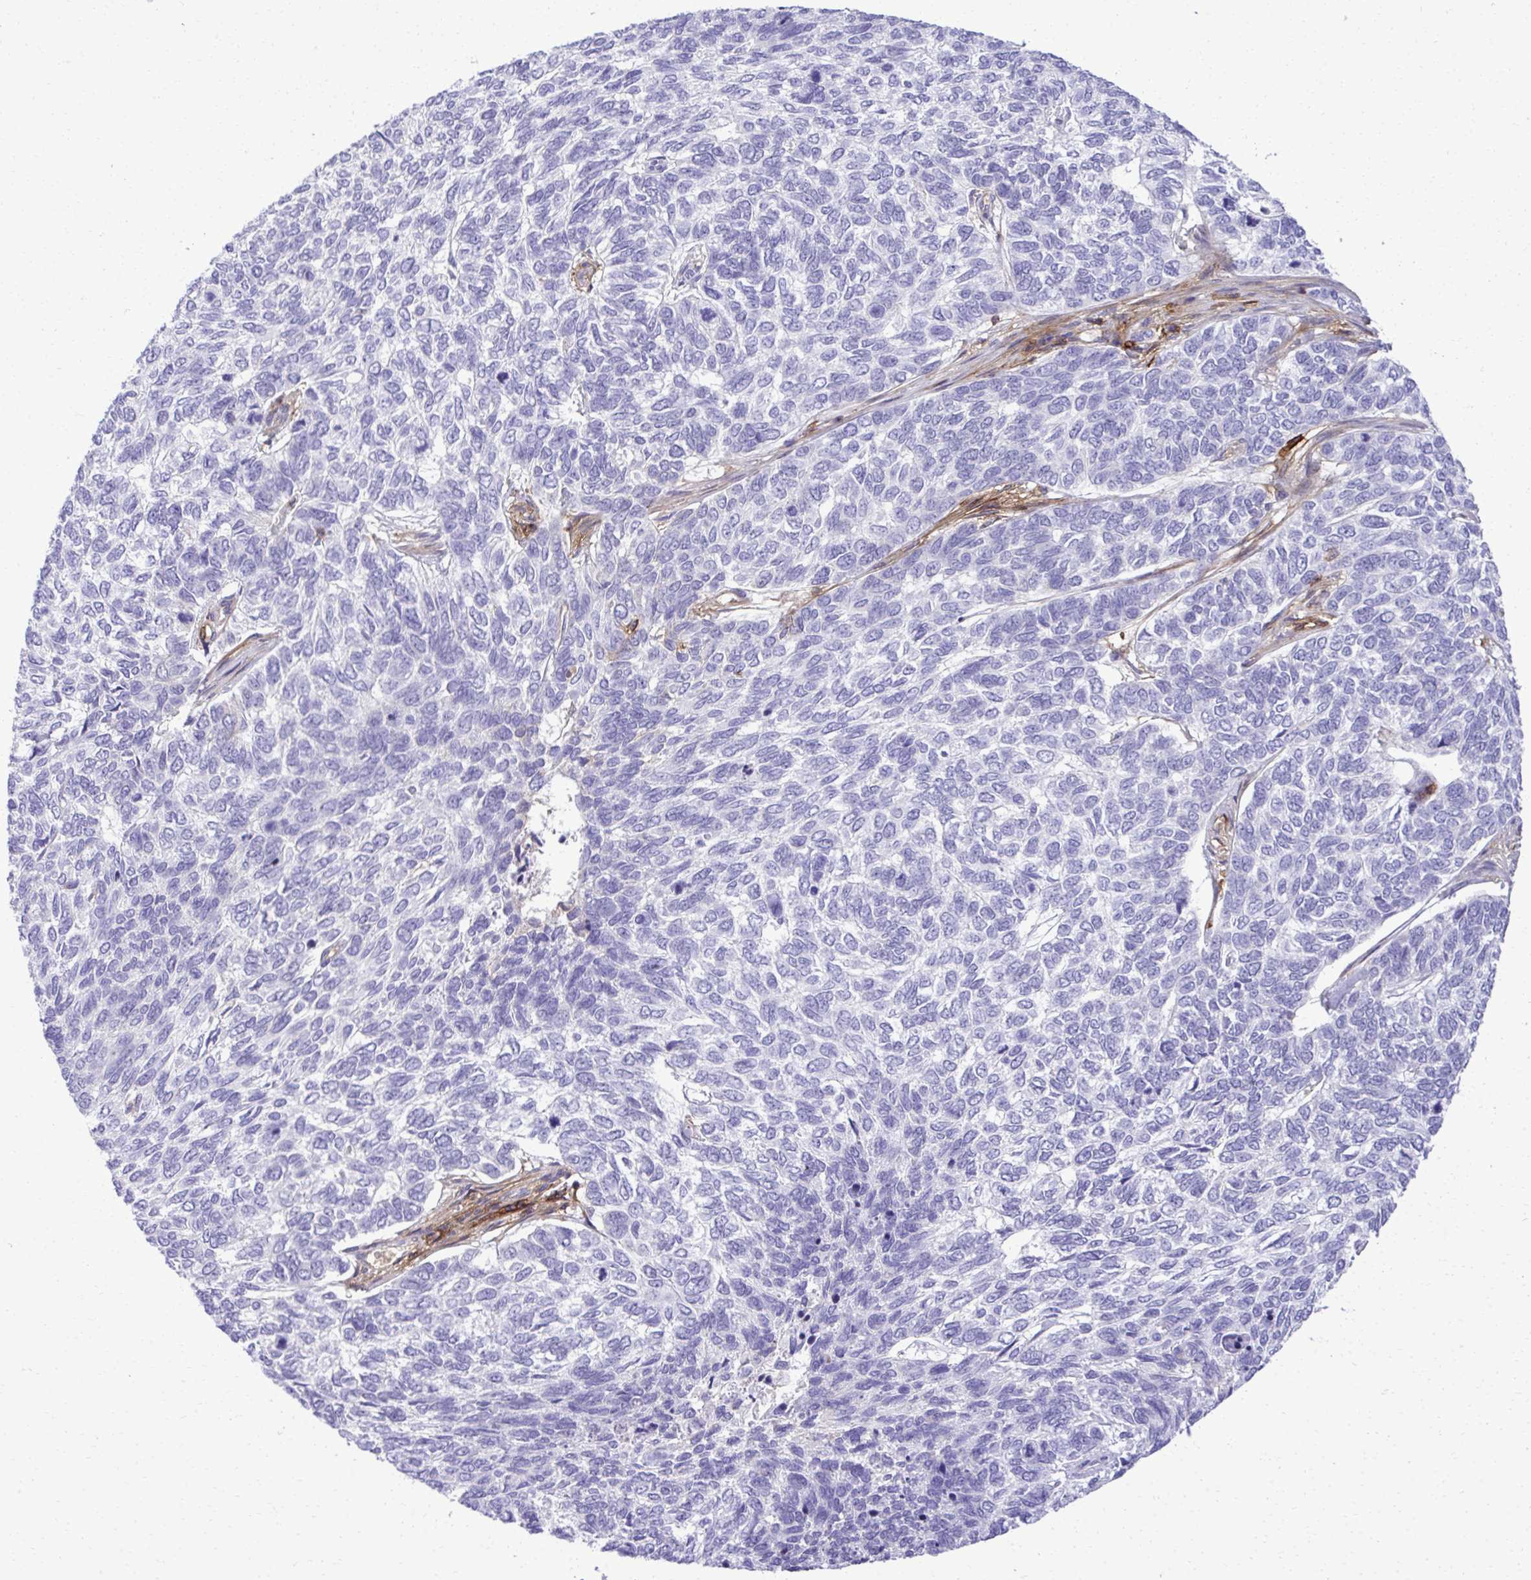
{"staining": {"intensity": "negative", "quantity": "none", "location": "none"}, "tissue": "skin cancer", "cell_type": "Tumor cells", "image_type": "cancer", "snomed": [{"axis": "morphology", "description": "Basal cell carcinoma"}, {"axis": "topography", "description": "Skin"}], "caption": "An IHC micrograph of skin cancer is shown. There is no staining in tumor cells of skin cancer.", "gene": "PITPNM3", "patient": {"sex": "female", "age": 65}}